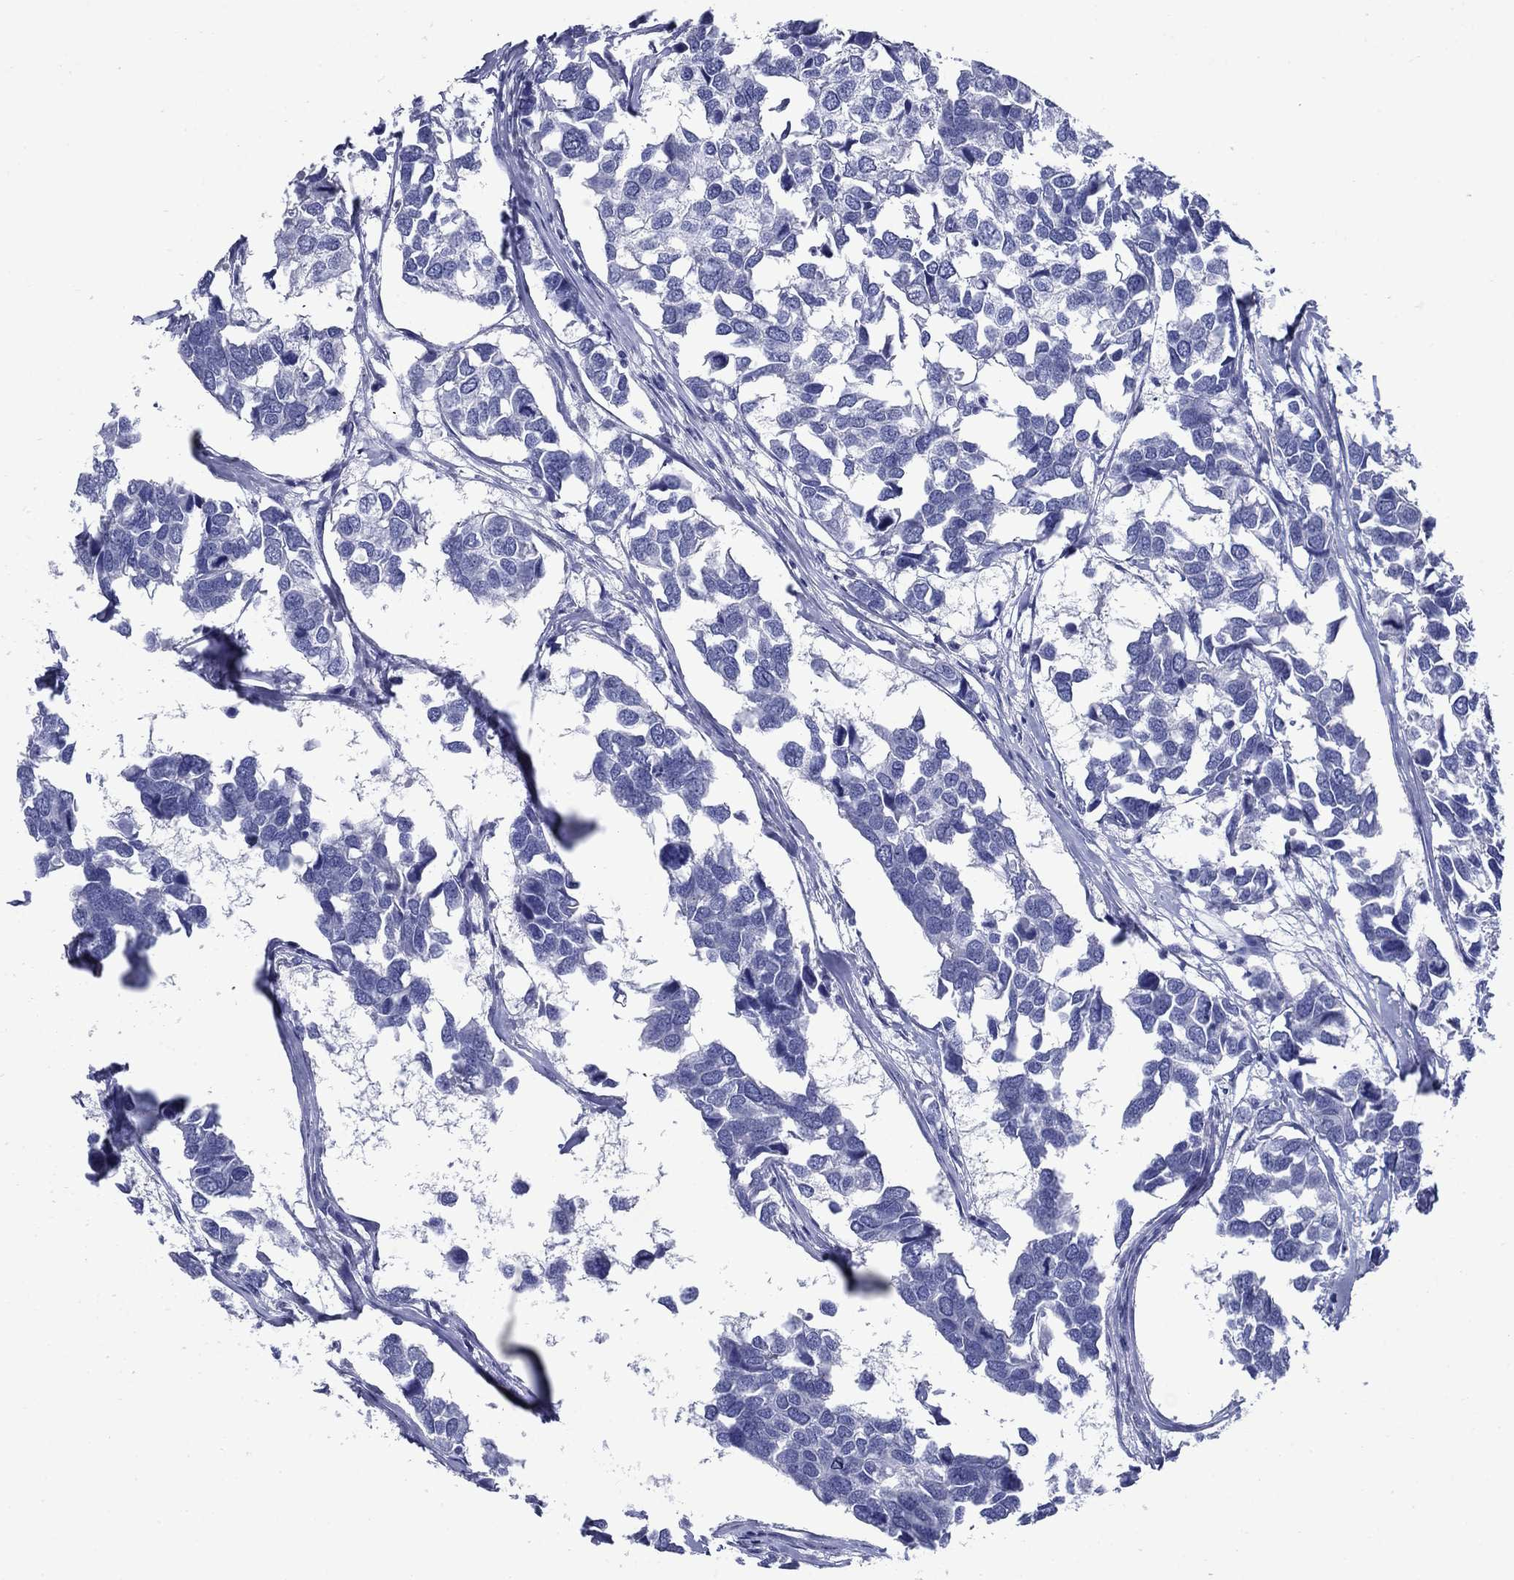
{"staining": {"intensity": "negative", "quantity": "none", "location": "none"}, "tissue": "breast cancer", "cell_type": "Tumor cells", "image_type": "cancer", "snomed": [{"axis": "morphology", "description": "Duct carcinoma"}, {"axis": "topography", "description": "Breast"}], "caption": "Immunohistochemical staining of human breast cancer (invasive ductal carcinoma) displays no significant expression in tumor cells.", "gene": "SMCP", "patient": {"sex": "female", "age": 83}}